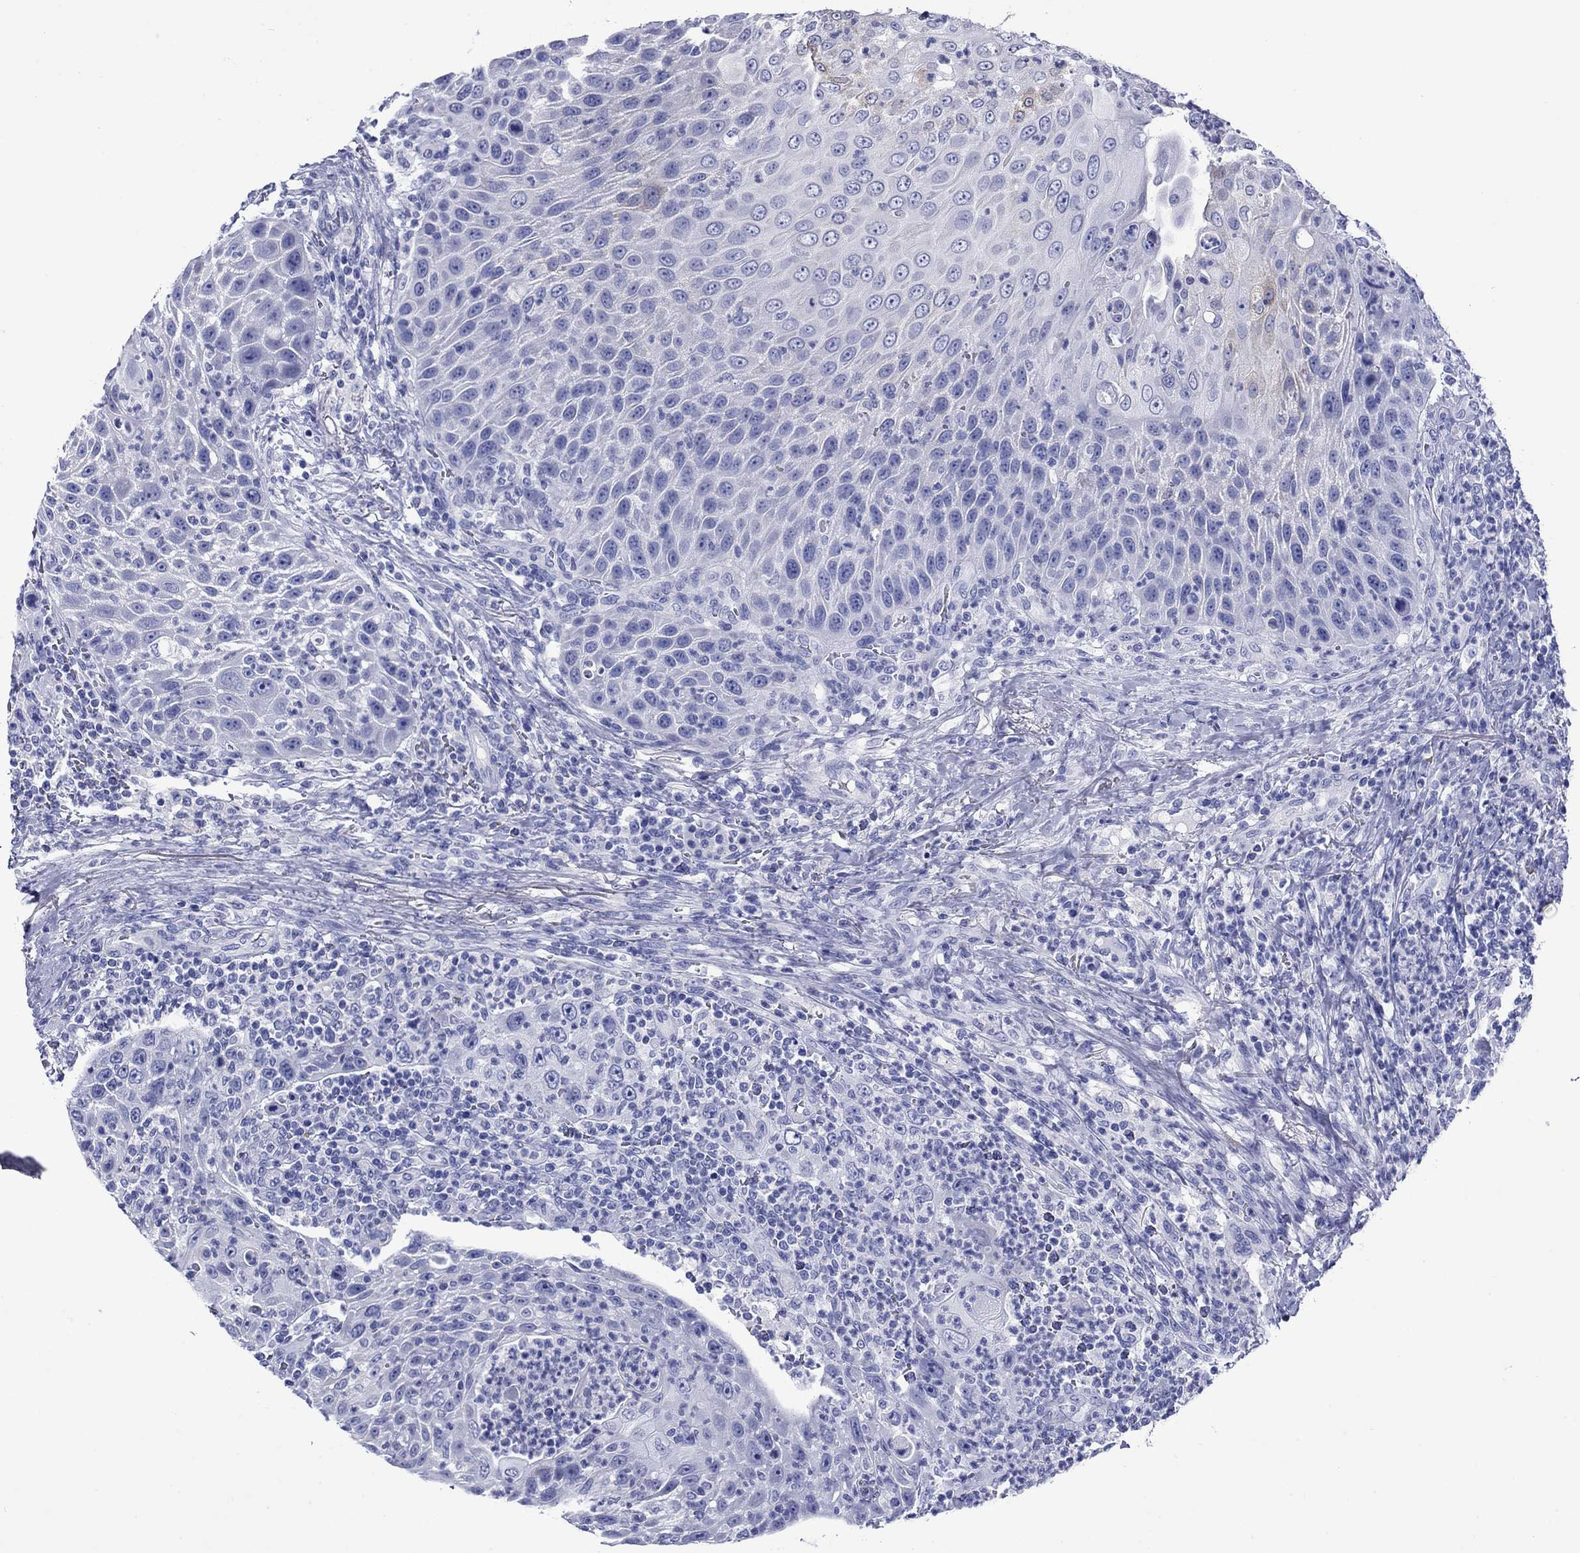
{"staining": {"intensity": "negative", "quantity": "none", "location": "none"}, "tissue": "head and neck cancer", "cell_type": "Tumor cells", "image_type": "cancer", "snomed": [{"axis": "morphology", "description": "Squamous cell carcinoma, NOS"}, {"axis": "topography", "description": "Head-Neck"}], "caption": "Tumor cells are negative for protein expression in human head and neck squamous cell carcinoma. The staining was performed using DAB to visualize the protein expression in brown, while the nuclei were stained in blue with hematoxylin (Magnification: 20x).", "gene": "ROM1", "patient": {"sex": "male", "age": 69}}